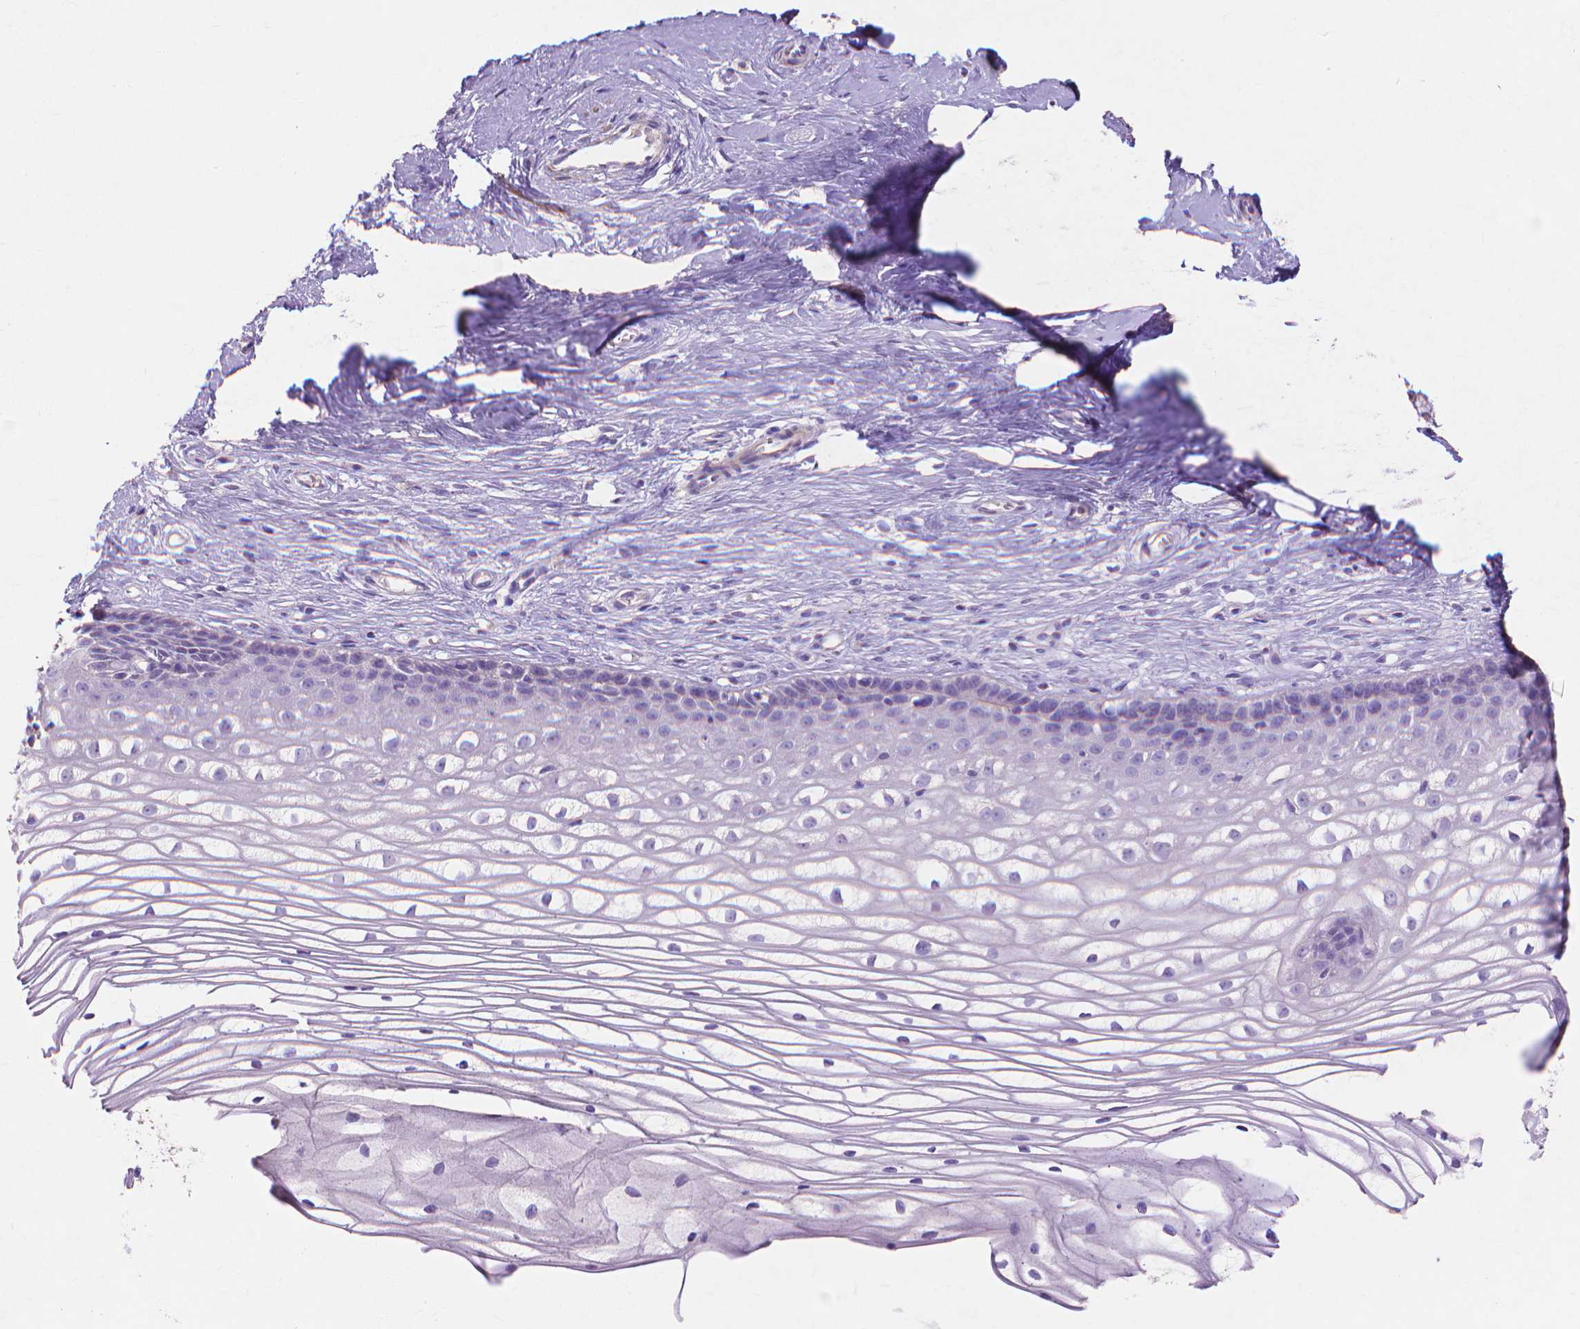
{"staining": {"intensity": "negative", "quantity": "none", "location": "none"}, "tissue": "cervix", "cell_type": "Glandular cells", "image_type": "normal", "snomed": [{"axis": "morphology", "description": "Normal tissue, NOS"}, {"axis": "topography", "description": "Cervix"}], "caption": "An immunohistochemistry histopathology image of benign cervix is shown. There is no staining in glandular cells of cervix.", "gene": "MBLAC1", "patient": {"sex": "female", "age": 40}}